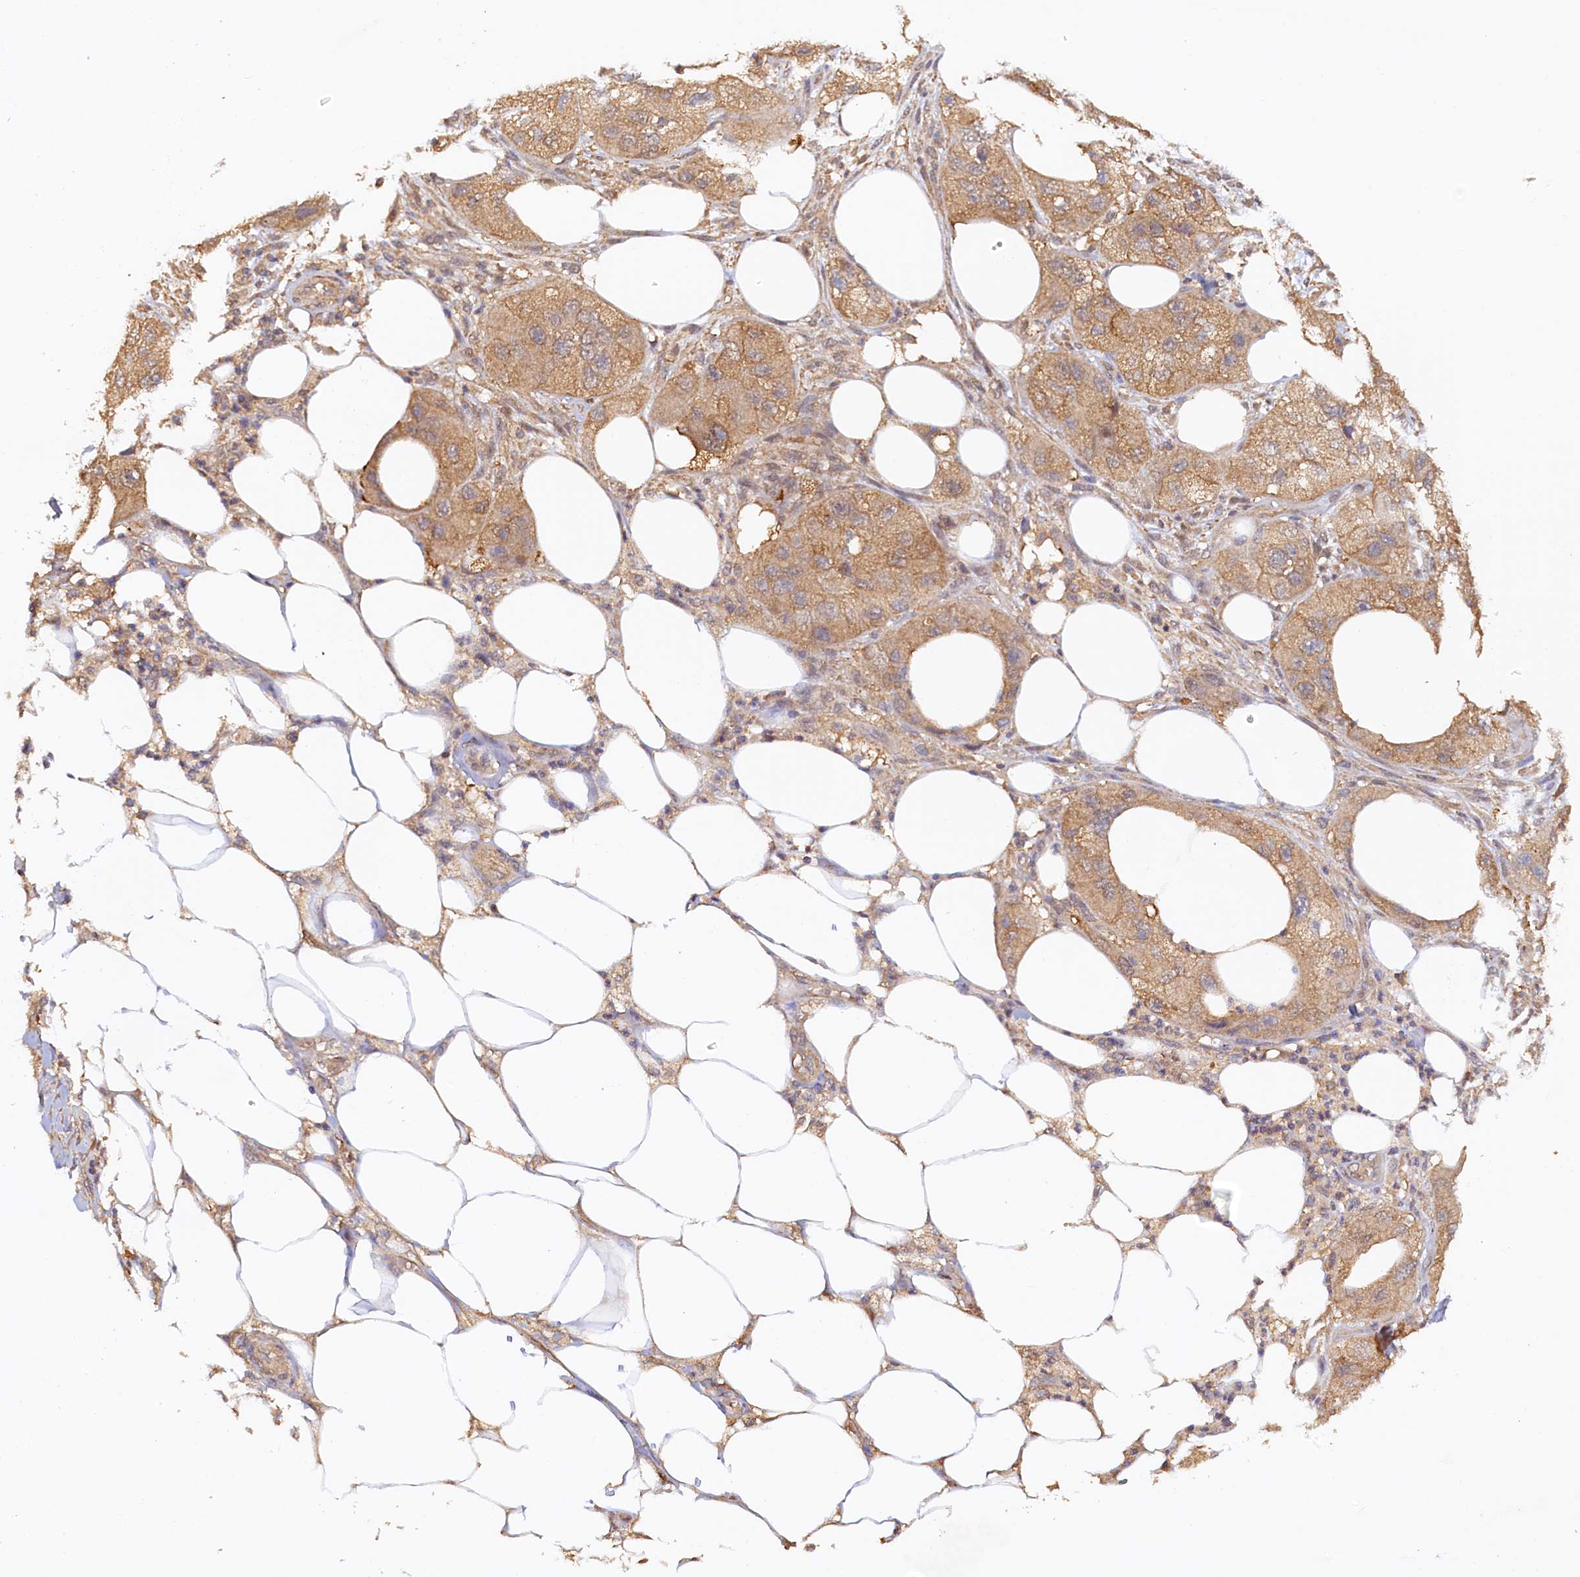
{"staining": {"intensity": "moderate", "quantity": ">75%", "location": "cytoplasmic/membranous"}, "tissue": "skin cancer", "cell_type": "Tumor cells", "image_type": "cancer", "snomed": [{"axis": "morphology", "description": "Squamous cell carcinoma, NOS"}, {"axis": "topography", "description": "Skin"}, {"axis": "topography", "description": "Subcutis"}], "caption": "Immunohistochemistry of human skin cancer demonstrates medium levels of moderate cytoplasmic/membranous positivity in about >75% of tumor cells.", "gene": "UBL7", "patient": {"sex": "male", "age": 73}}